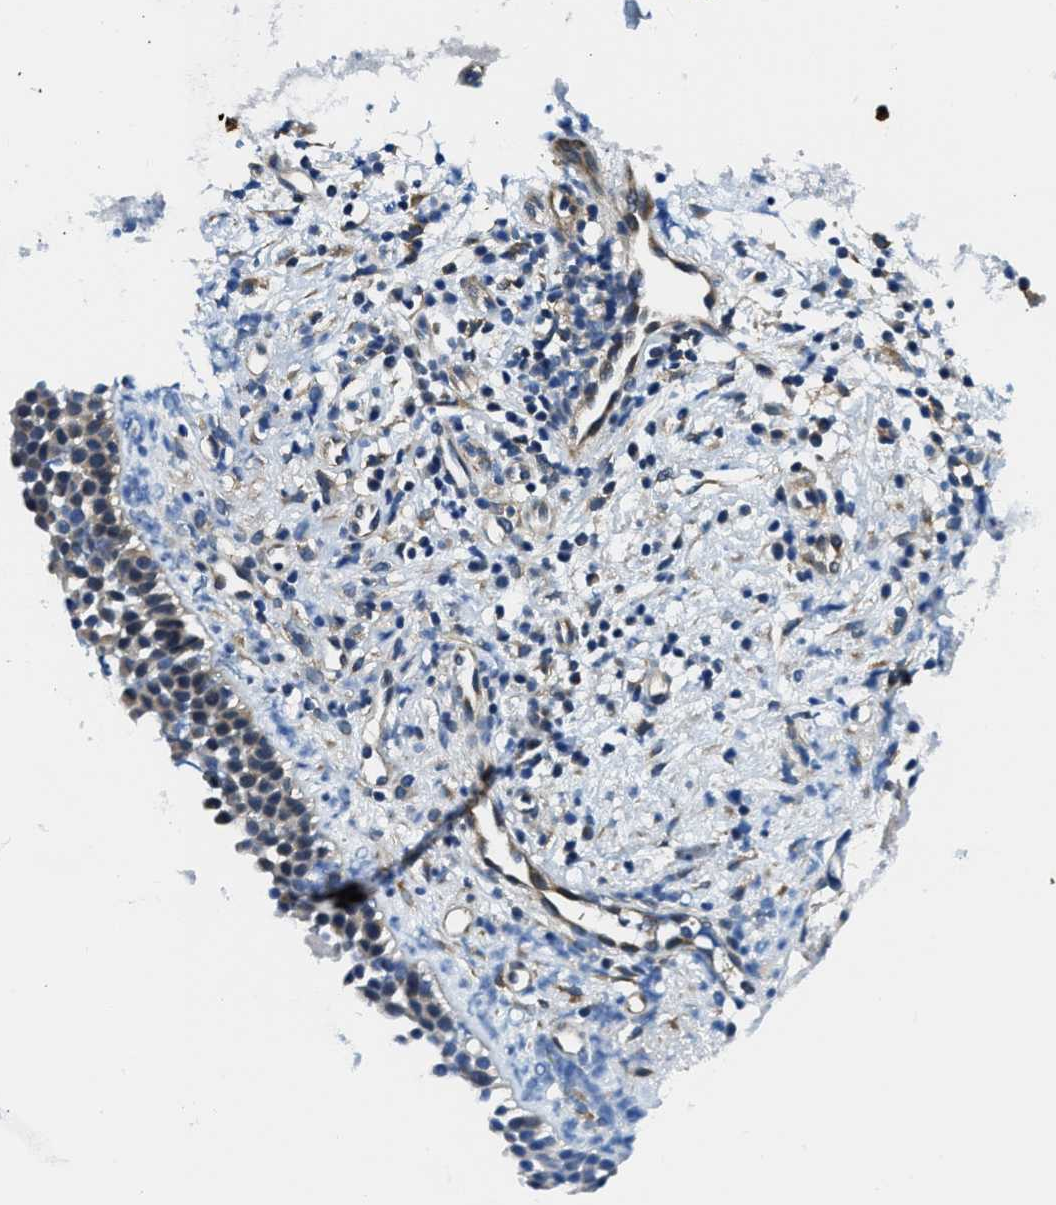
{"staining": {"intensity": "moderate", "quantity": ">75%", "location": "cytoplasmic/membranous"}, "tissue": "nasopharynx", "cell_type": "Respiratory epithelial cells", "image_type": "normal", "snomed": [{"axis": "morphology", "description": "Normal tissue, NOS"}, {"axis": "topography", "description": "Nasopharynx"}], "caption": "DAB immunohistochemical staining of normal human nasopharynx reveals moderate cytoplasmic/membranous protein staining in about >75% of respiratory epithelial cells.", "gene": "LPIN2", "patient": {"sex": "male", "age": 21}}